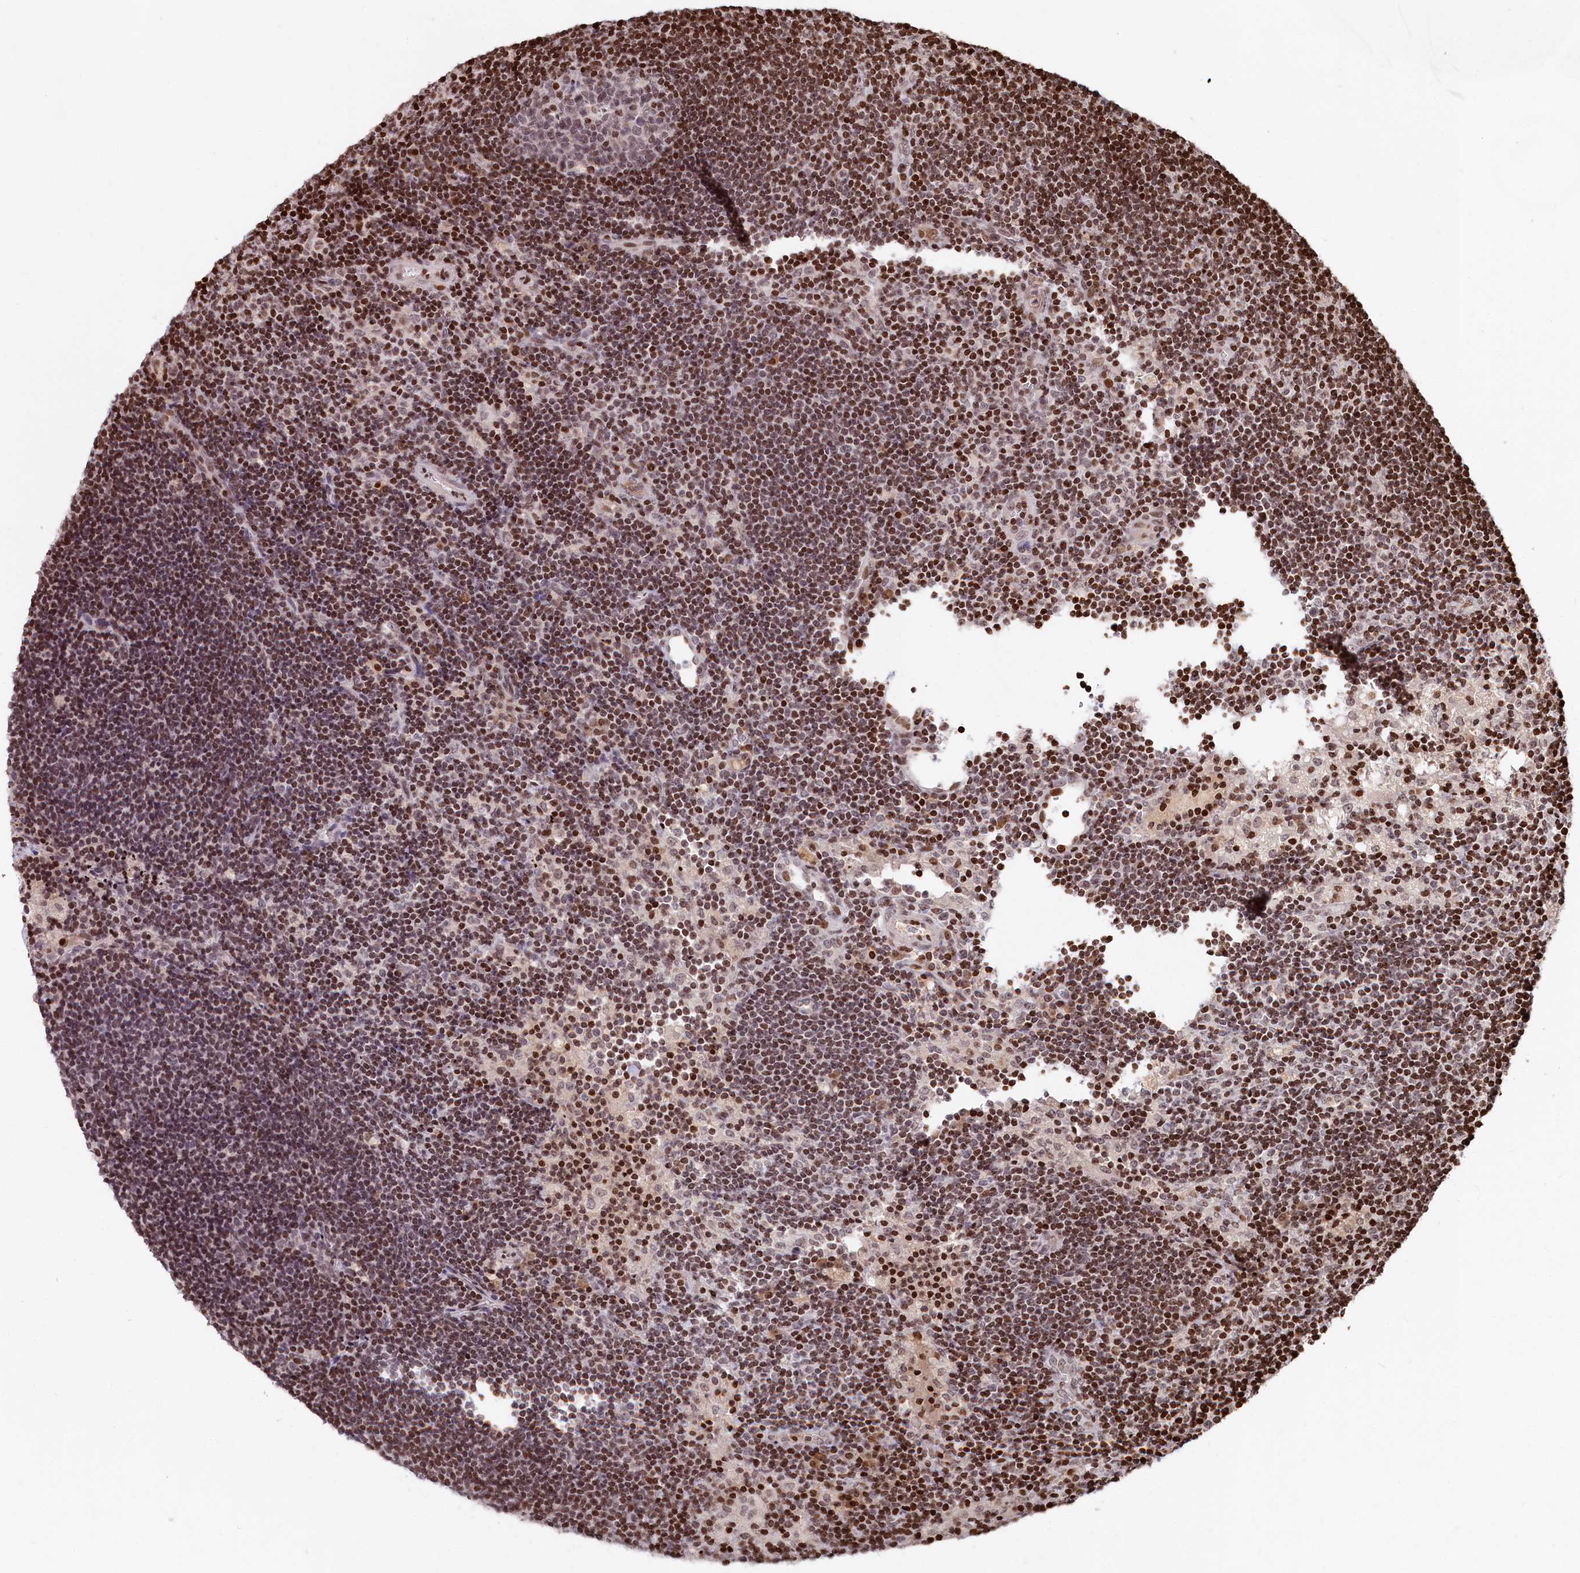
{"staining": {"intensity": "moderate", "quantity": "<25%", "location": "nuclear"}, "tissue": "lymph node", "cell_type": "Germinal center cells", "image_type": "normal", "snomed": [{"axis": "morphology", "description": "Normal tissue, NOS"}, {"axis": "topography", "description": "Lymph node"}], "caption": "Immunohistochemistry image of benign lymph node: lymph node stained using immunohistochemistry shows low levels of moderate protein expression localized specifically in the nuclear of germinal center cells, appearing as a nuclear brown color.", "gene": "MCF2L2", "patient": {"sex": "male", "age": 24}}